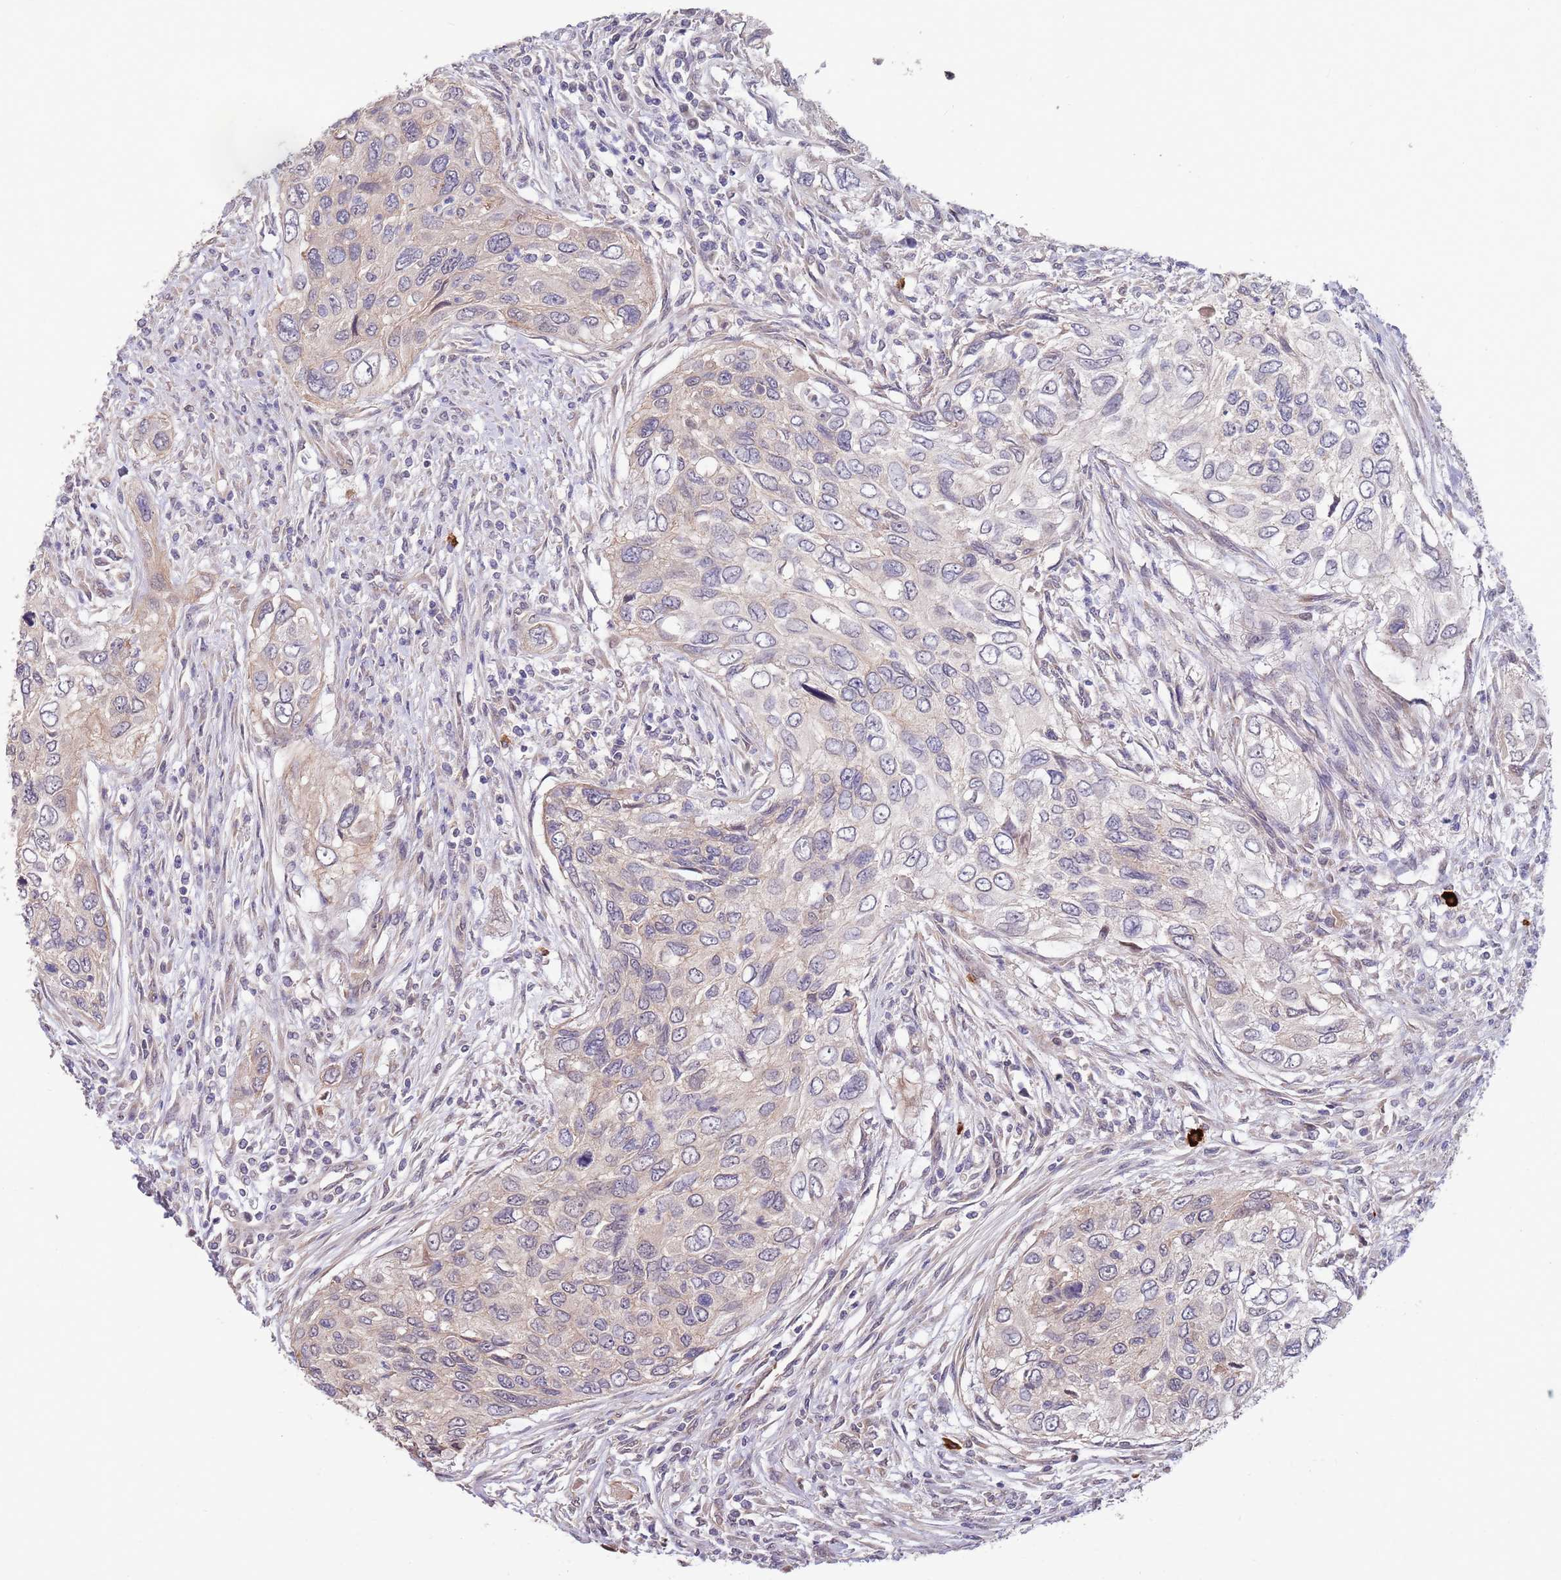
{"staining": {"intensity": "weak", "quantity": "<25%", "location": "cytoplasmic/membranous"}, "tissue": "urothelial cancer", "cell_type": "Tumor cells", "image_type": "cancer", "snomed": [{"axis": "morphology", "description": "Urothelial carcinoma, High grade"}, {"axis": "topography", "description": "Urinary bladder"}], "caption": "This is a photomicrograph of IHC staining of urothelial cancer, which shows no staining in tumor cells. The staining is performed using DAB brown chromogen with nuclei counter-stained in using hematoxylin.", "gene": "MARVELD2", "patient": {"sex": "female", "age": 60}}